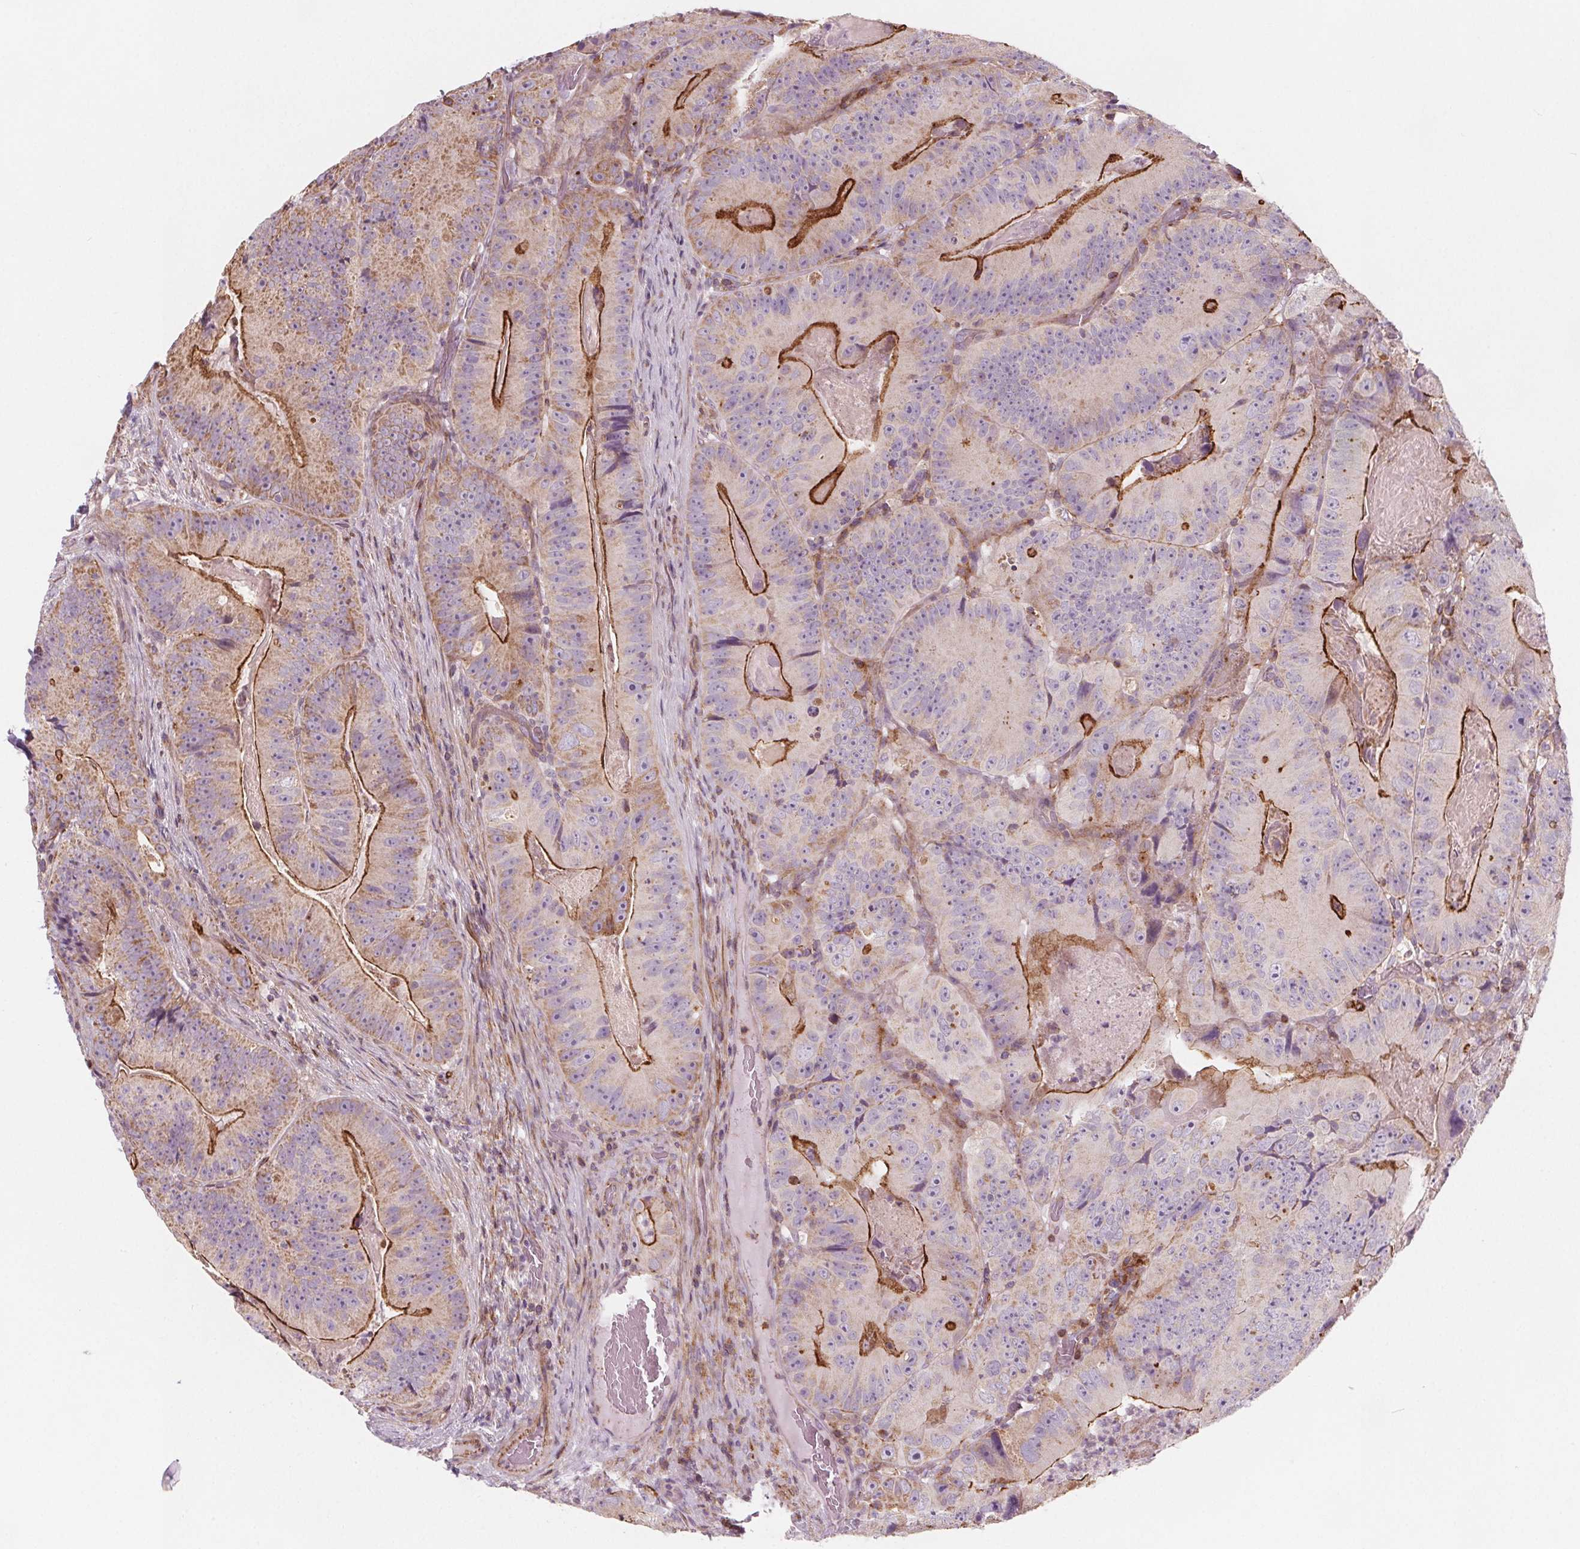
{"staining": {"intensity": "strong", "quantity": "<25%", "location": "cytoplasmic/membranous"}, "tissue": "colorectal cancer", "cell_type": "Tumor cells", "image_type": "cancer", "snomed": [{"axis": "morphology", "description": "Adenocarcinoma, NOS"}, {"axis": "topography", "description": "Colon"}], "caption": "Immunohistochemistry (IHC) staining of adenocarcinoma (colorectal), which exhibits medium levels of strong cytoplasmic/membranous staining in approximately <25% of tumor cells indicating strong cytoplasmic/membranous protein expression. The staining was performed using DAB (3,3'-diaminobenzidine) (brown) for protein detection and nuclei were counterstained in hematoxylin (blue).", "gene": "ADAM33", "patient": {"sex": "female", "age": 86}}